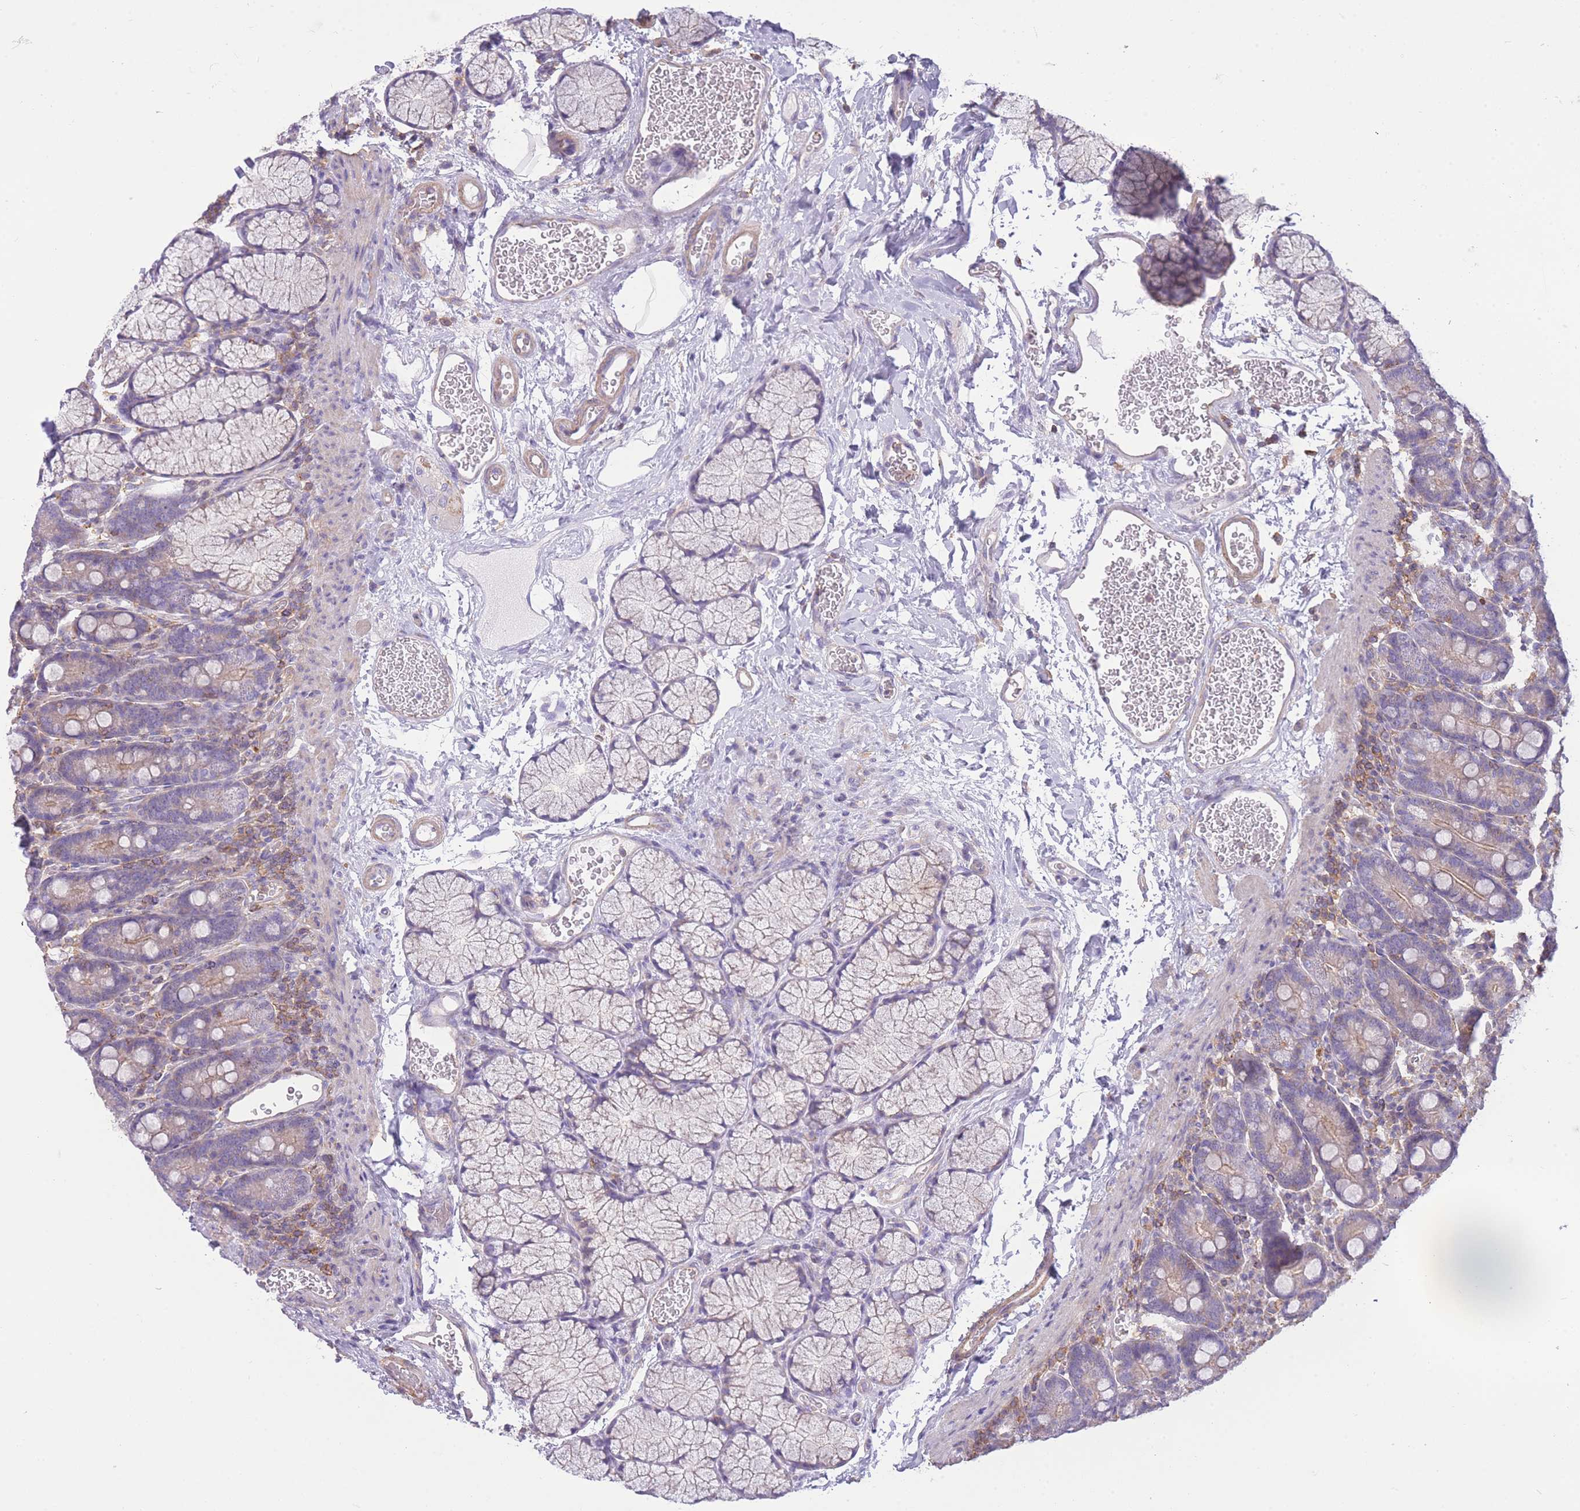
{"staining": {"intensity": "weak", "quantity": "<25%", "location": "cytoplasmic/membranous"}, "tissue": "duodenum", "cell_type": "Glandular cells", "image_type": "normal", "snomed": [{"axis": "morphology", "description": "Normal tissue, NOS"}, {"axis": "topography", "description": "Duodenum"}], "caption": "Immunohistochemistry histopathology image of benign duodenum: human duodenum stained with DAB (3,3'-diaminobenzidine) shows no significant protein positivity in glandular cells.", "gene": "PDHA1", "patient": {"sex": "male", "age": 35}}